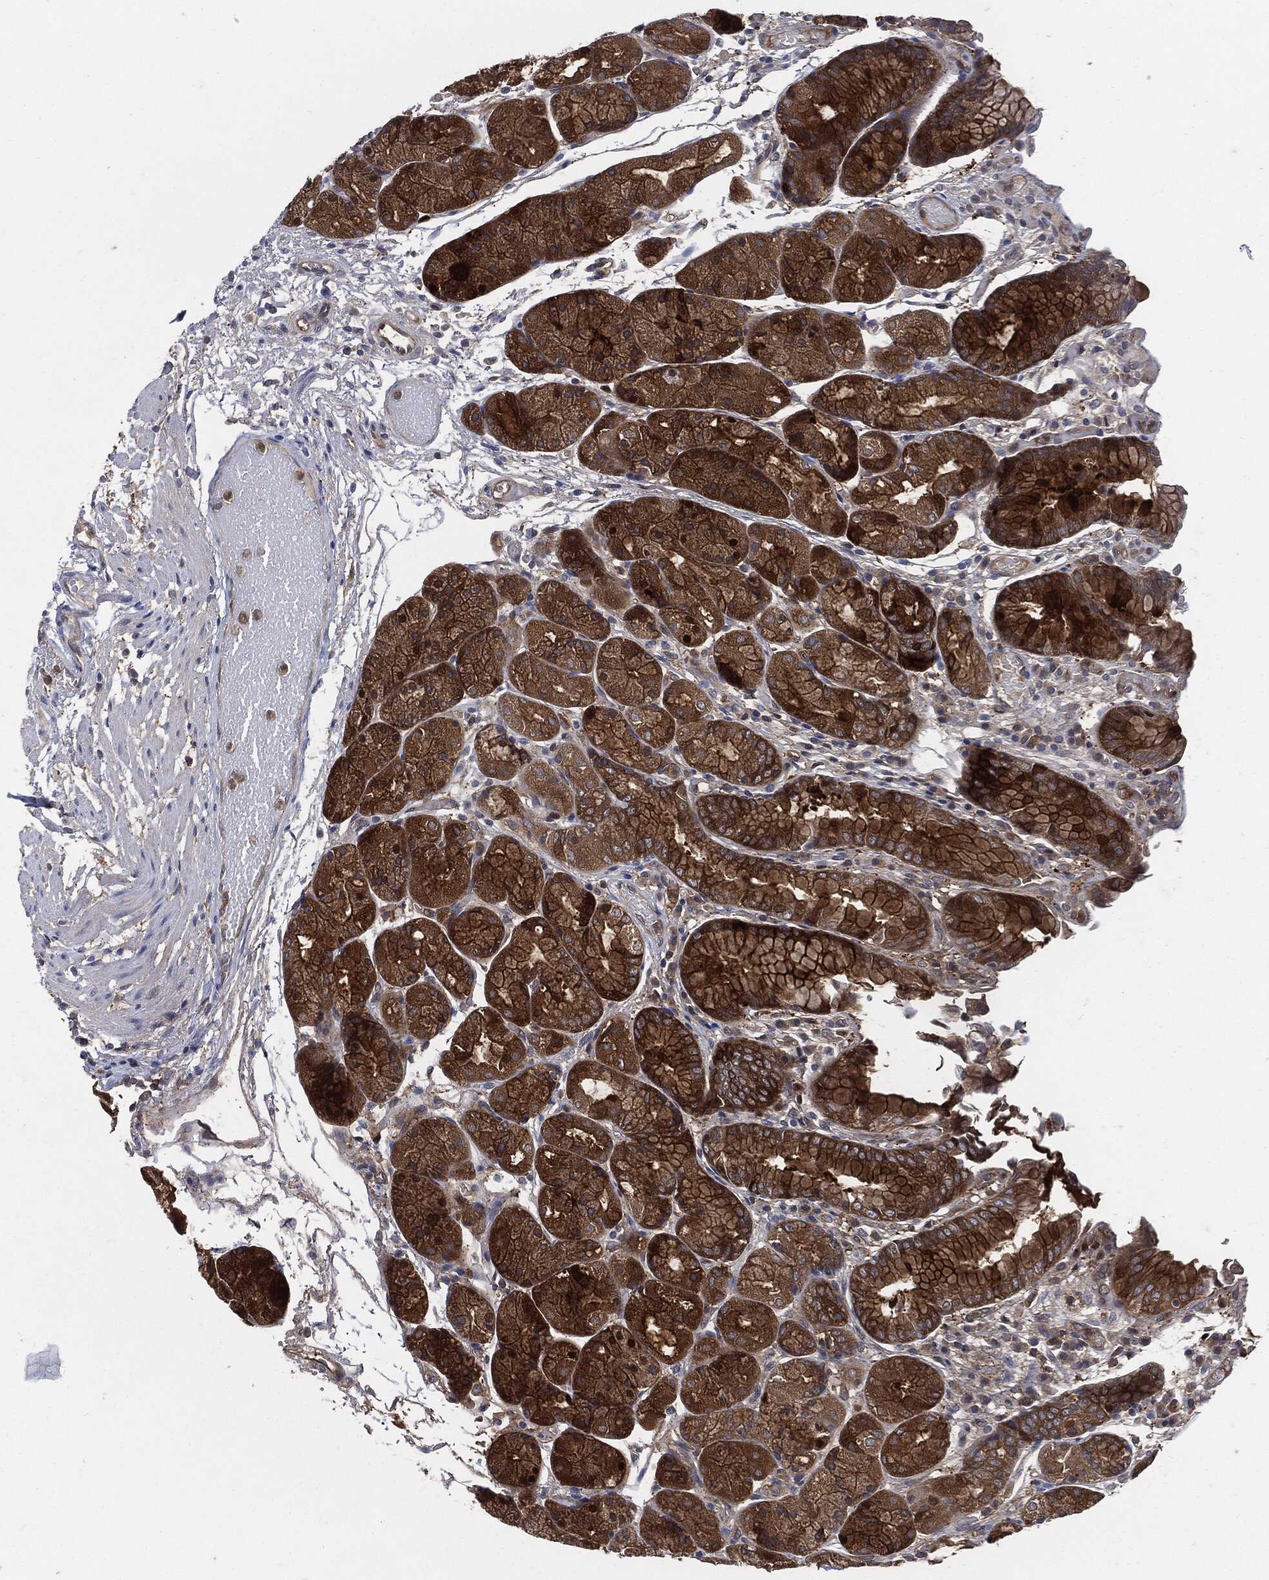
{"staining": {"intensity": "strong", "quantity": ">75%", "location": "cytoplasmic/membranous"}, "tissue": "stomach", "cell_type": "Glandular cells", "image_type": "normal", "snomed": [{"axis": "morphology", "description": "Normal tissue, NOS"}, {"axis": "topography", "description": "Stomach, upper"}], "caption": "High-power microscopy captured an IHC micrograph of benign stomach, revealing strong cytoplasmic/membranous expression in about >75% of glandular cells. The staining is performed using DAB (3,3'-diaminobenzidine) brown chromogen to label protein expression. The nuclei are counter-stained blue using hematoxylin.", "gene": "XPNPEP1", "patient": {"sex": "male", "age": 72}}